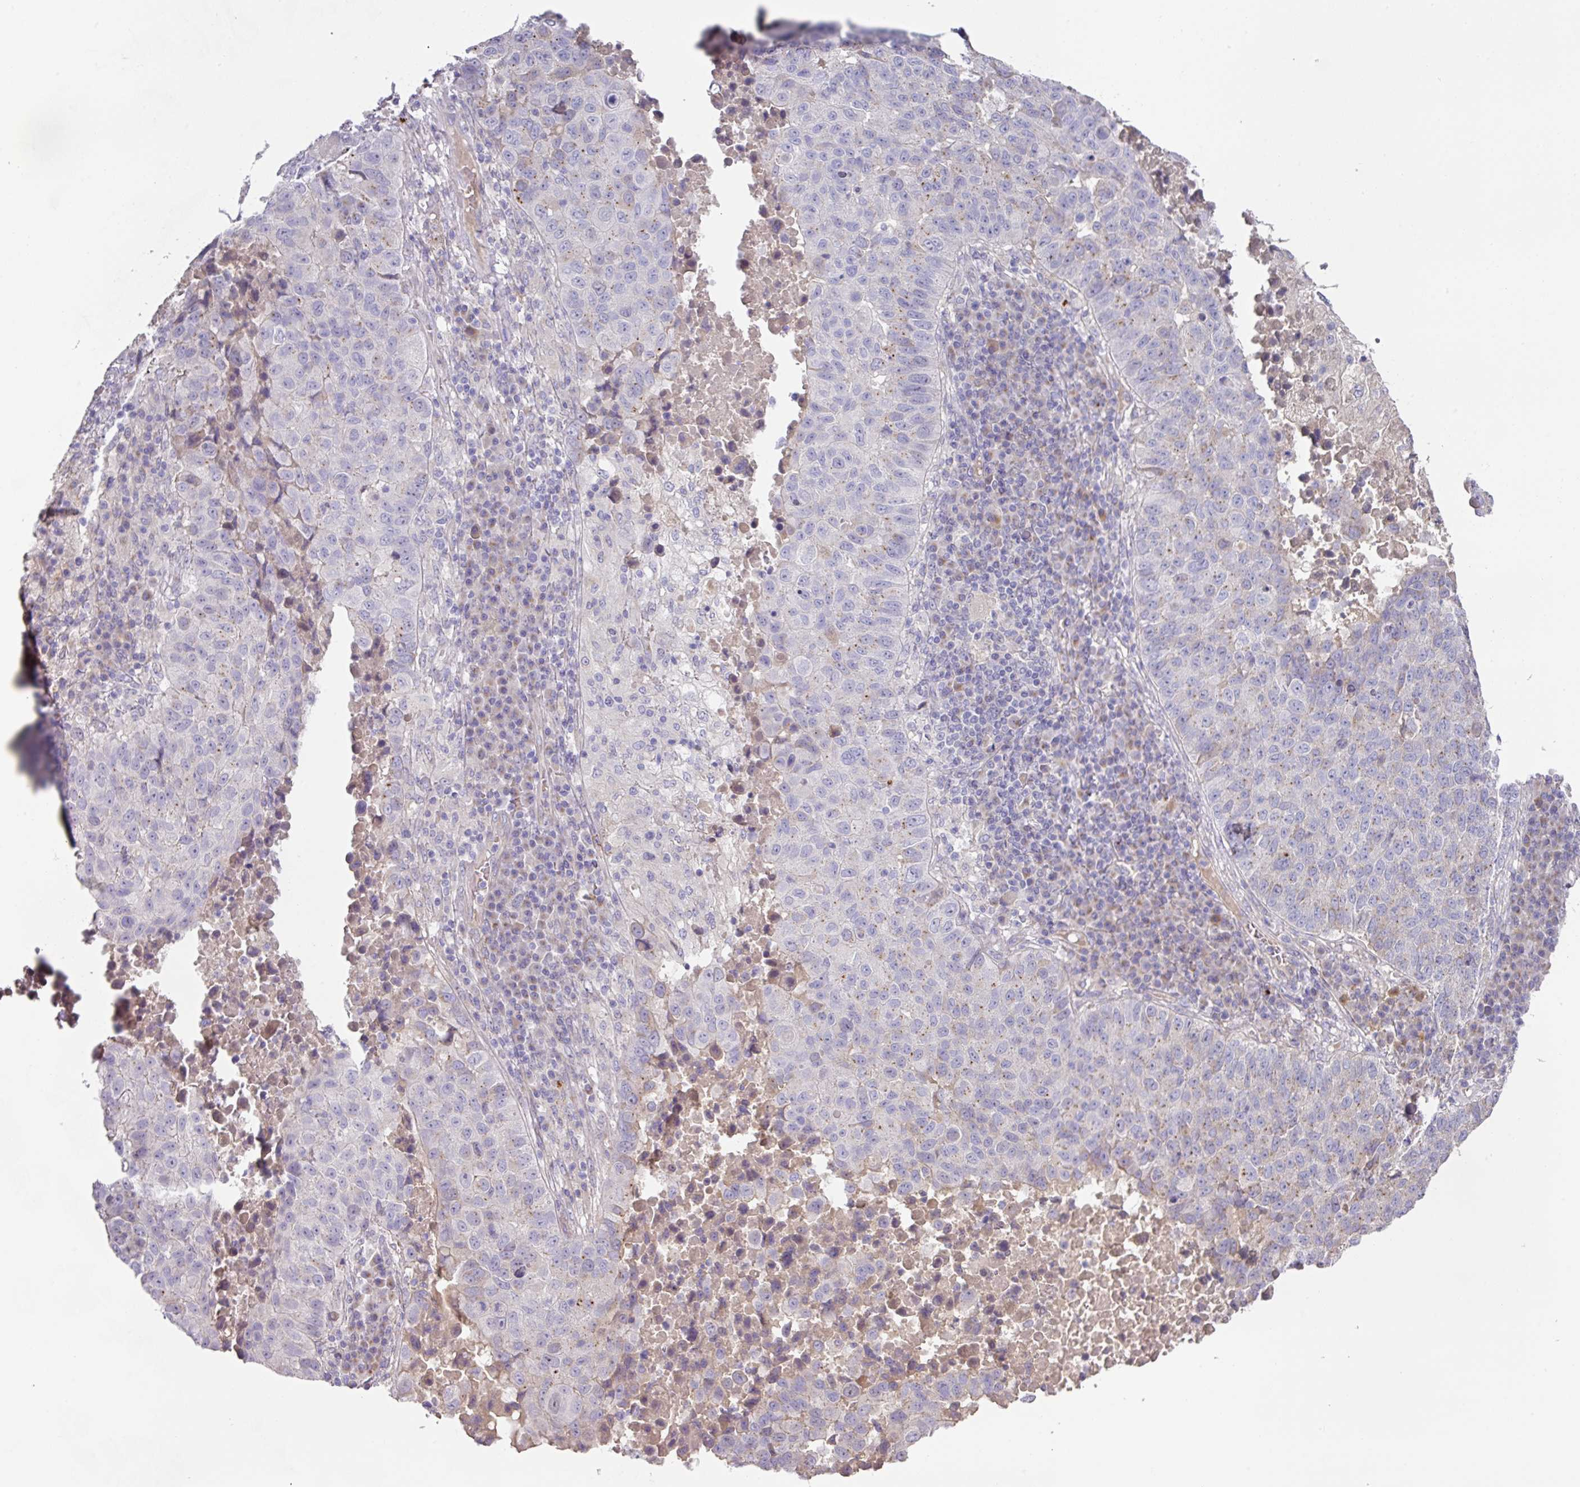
{"staining": {"intensity": "weak", "quantity": "<25%", "location": "cytoplasmic/membranous"}, "tissue": "lung cancer", "cell_type": "Tumor cells", "image_type": "cancer", "snomed": [{"axis": "morphology", "description": "Squamous cell carcinoma, NOS"}, {"axis": "topography", "description": "Lung"}], "caption": "There is no significant expression in tumor cells of squamous cell carcinoma (lung).", "gene": "TARM1", "patient": {"sex": "male", "age": 73}}